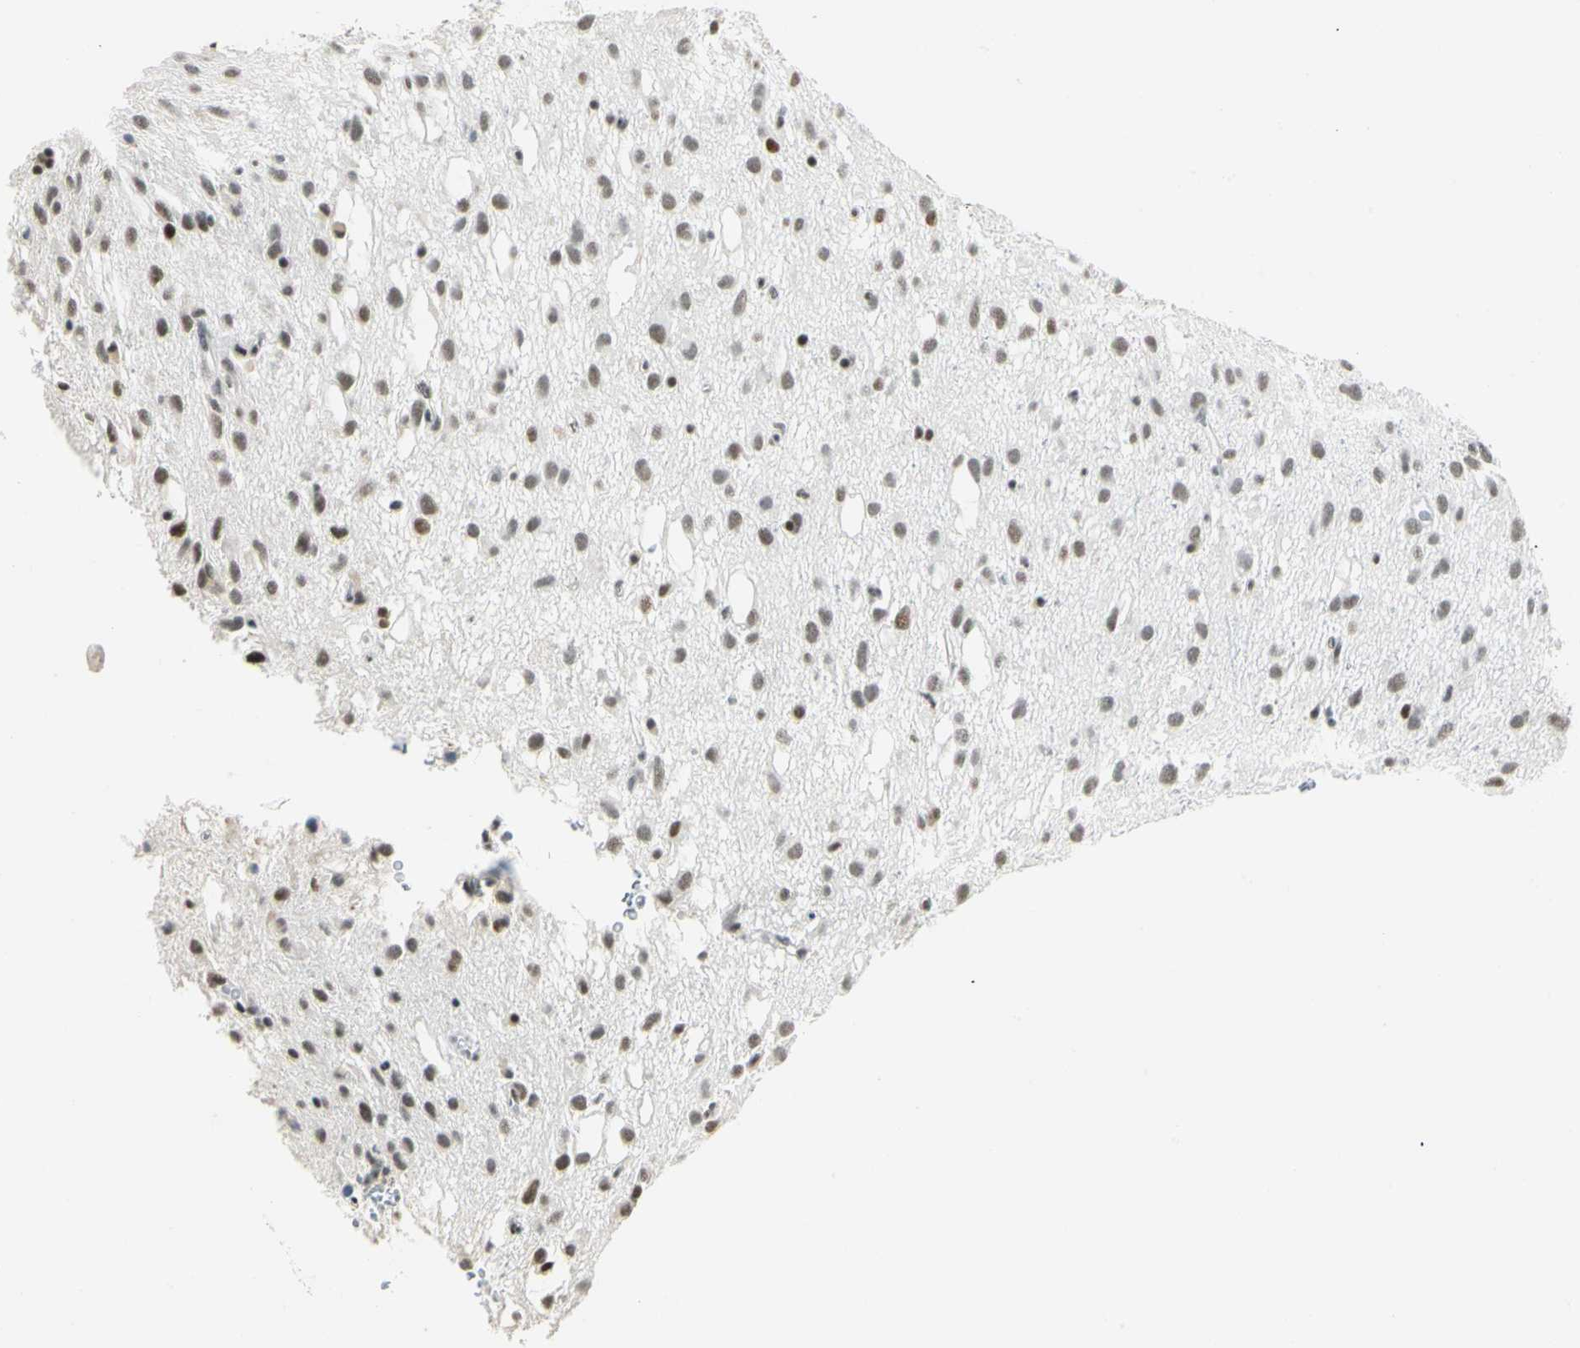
{"staining": {"intensity": "moderate", "quantity": ">75%", "location": "nuclear"}, "tissue": "glioma", "cell_type": "Tumor cells", "image_type": "cancer", "snomed": [{"axis": "morphology", "description": "Glioma, malignant, Low grade"}, {"axis": "topography", "description": "Brain"}], "caption": "This is a histology image of immunohistochemistry staining of glioma, which shows moderate expression in the nuclear of tumor cells.", "gene": "NELFE", "patient": {"sex": "male", "age": 77}}